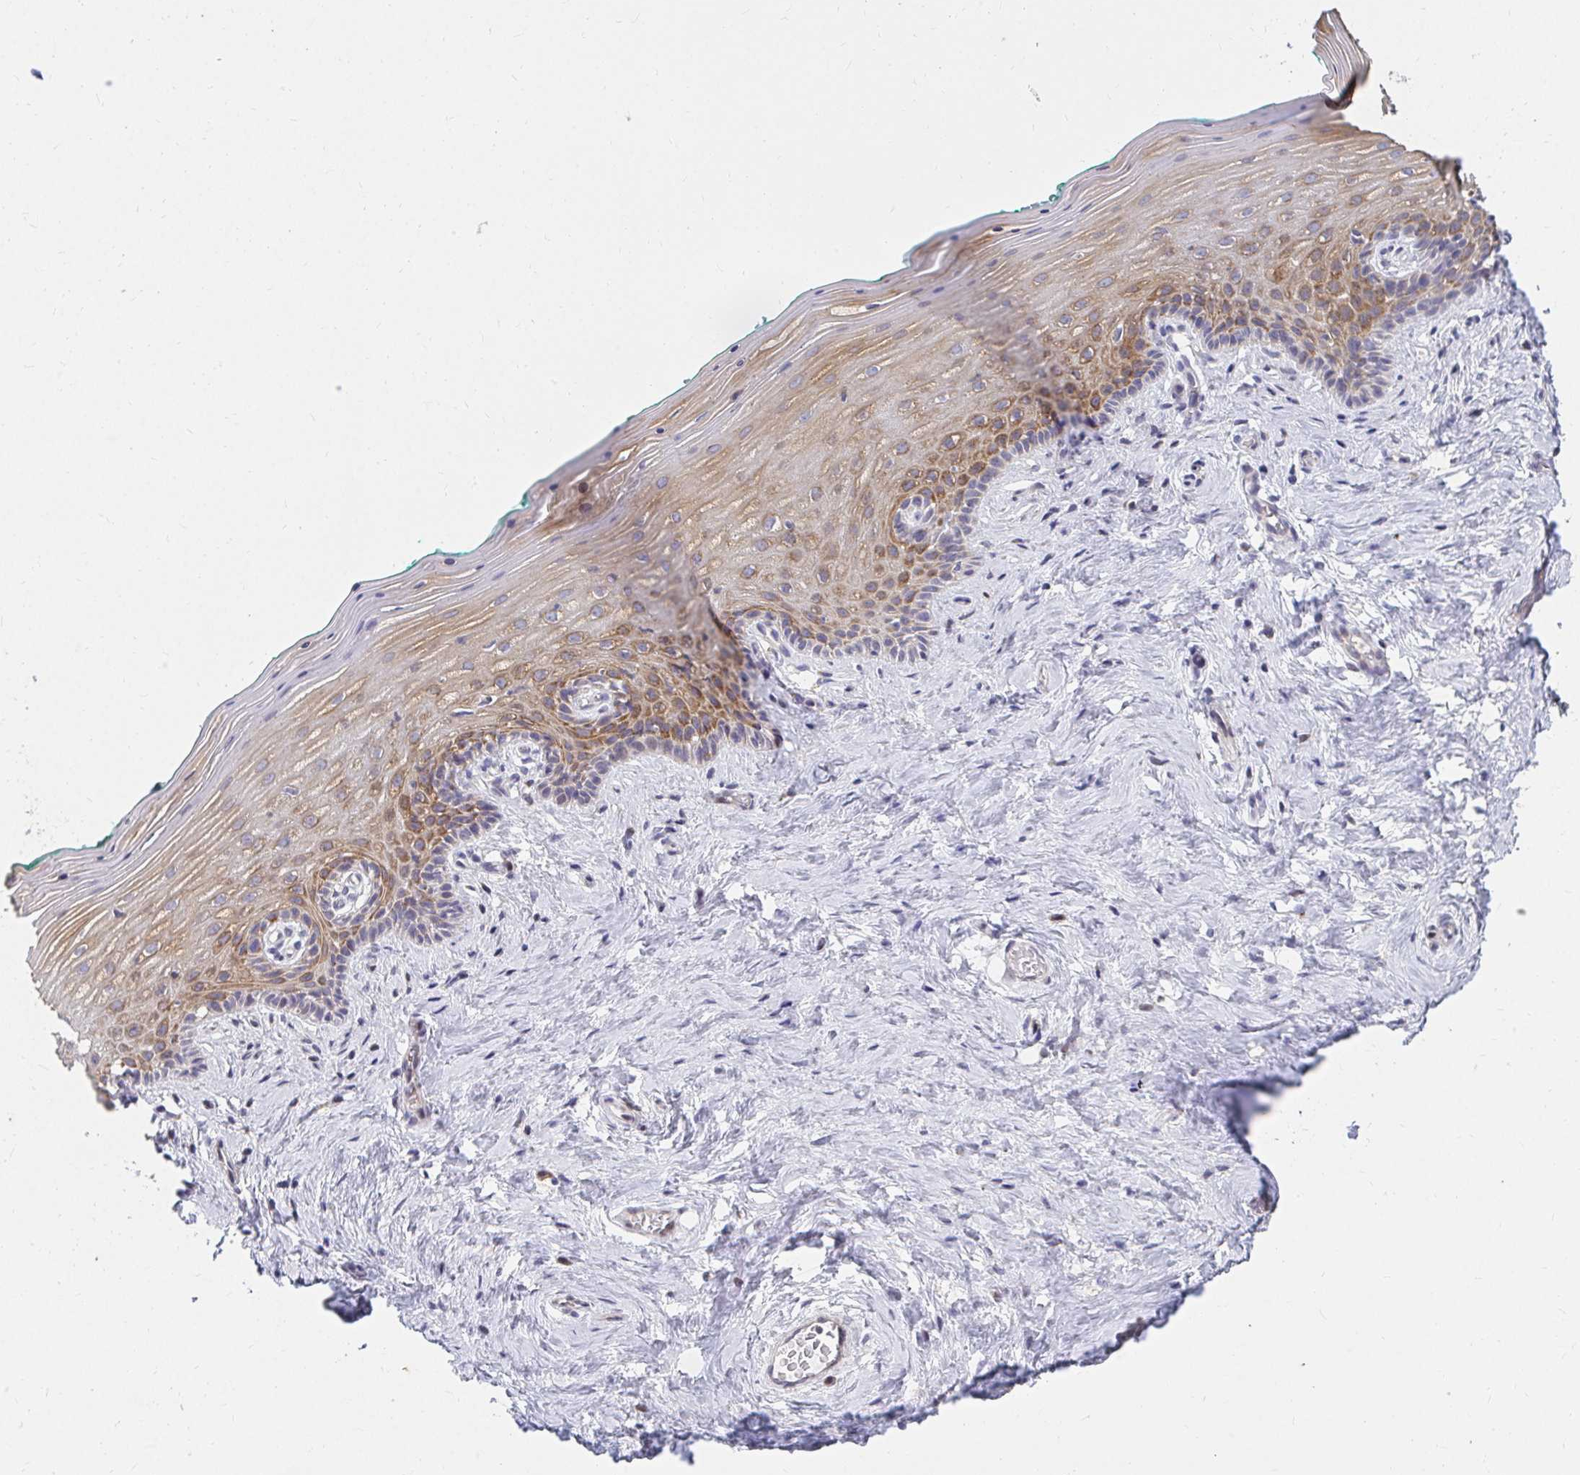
{"staining": {"intensity": "moderate", "quantity": "25%-75%", "location": "cytoplasmic/membranous"}, "tissue": "vagina", "cell_type": "Squamous epithelial cells", "image_type": "normal", "snomed": [{"axis": "morphology", "description": "Normal tissue, NOS"}, {"axis": "topography", "description": "Vagina"}], "caption": "A micrograph of vagina stained for a protein reveals moderate cytoplasmic/membranous brown staining in squamous epithelial cells. (Brightfield microscopy of DAB IHC at high magnification).", "gene": "EXOC5", "patient": {"sex": "female", "age": 45}}